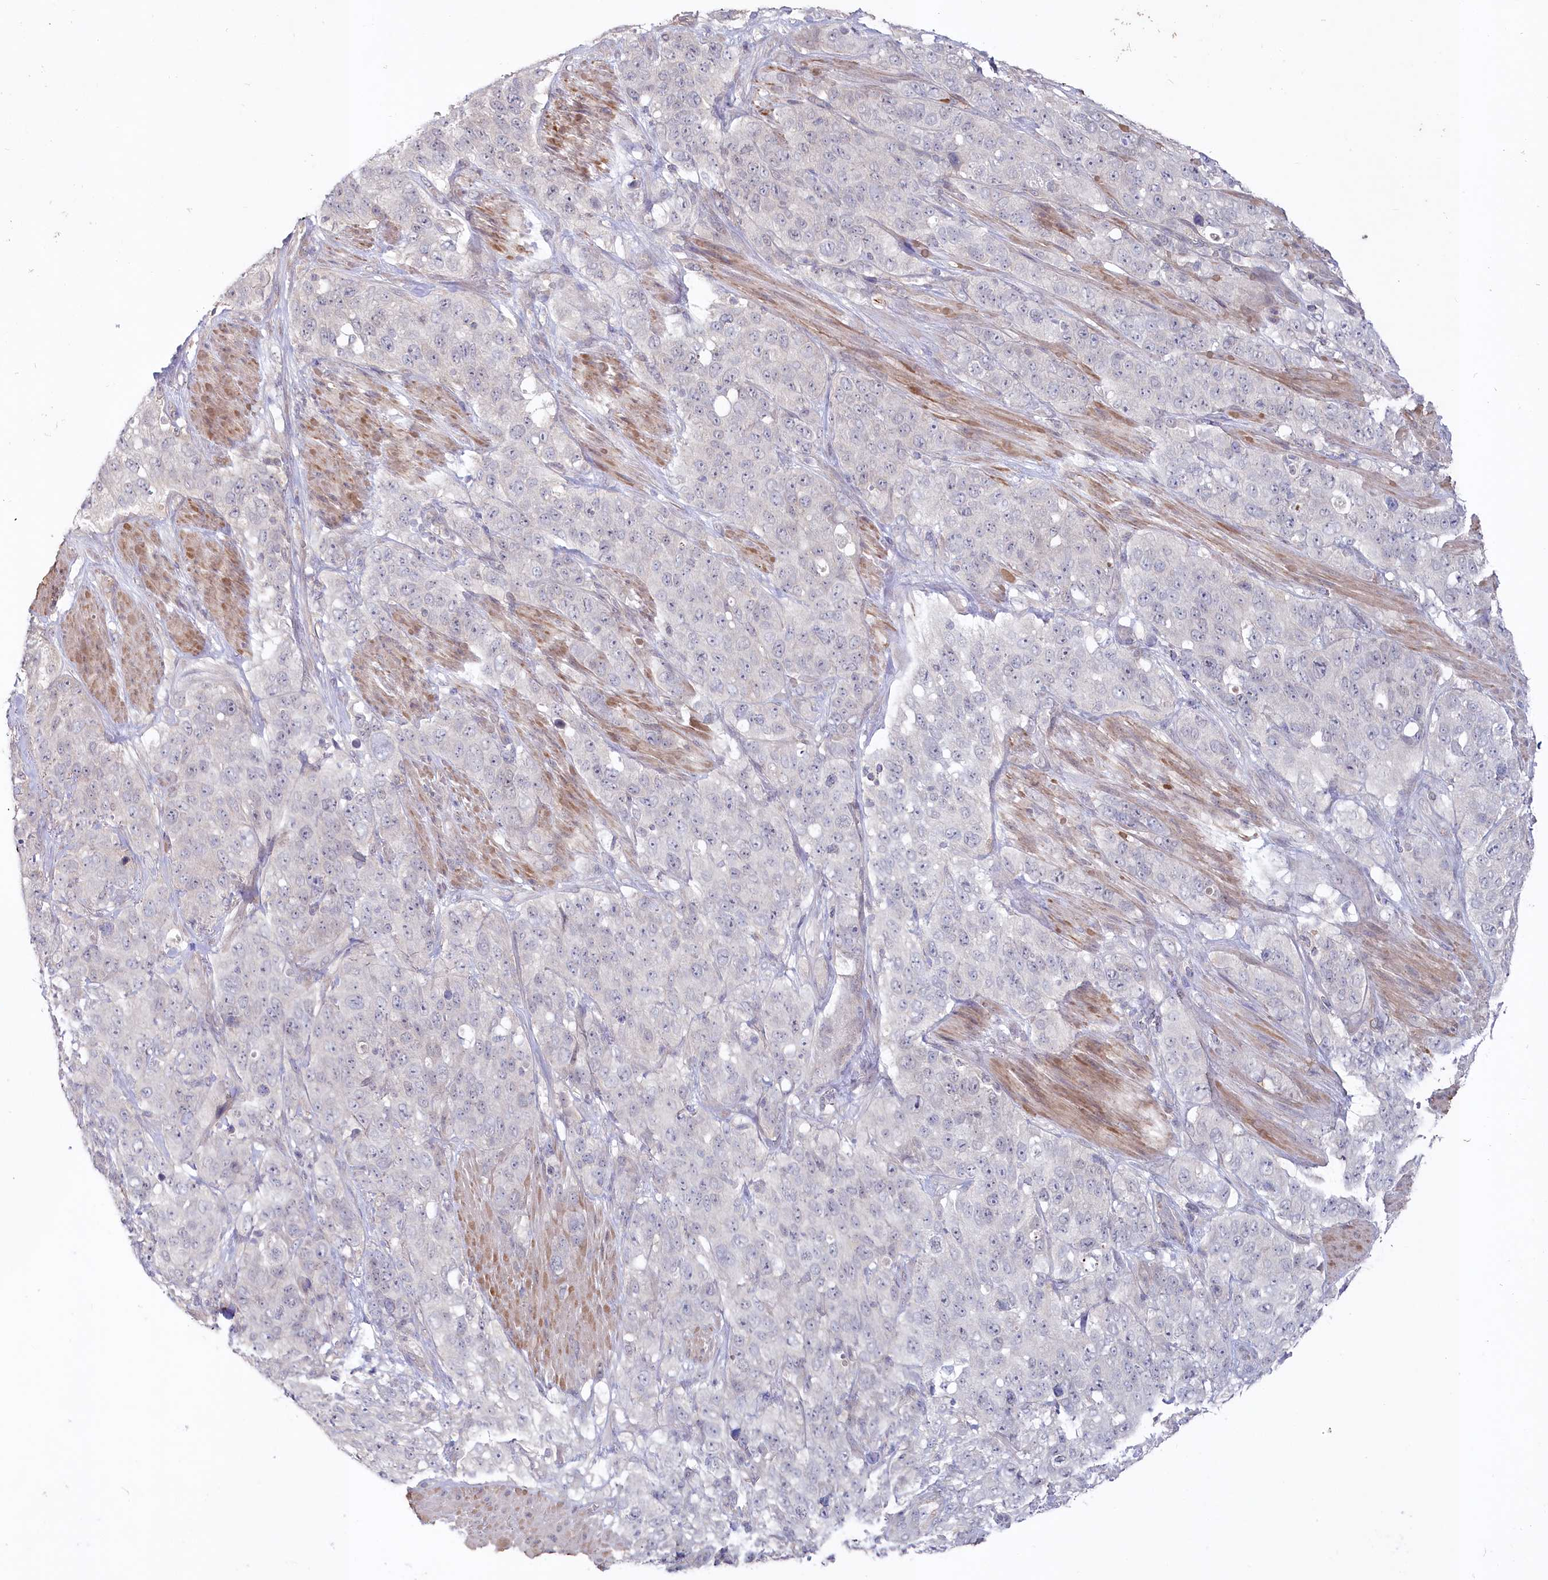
{"staining": {"intensity": "negative", "quantity": "none", "location": "none"}, "tissue": "stomach cancer", "cell_type": "Tumor cells", "image_type": "cancer", "snomed": [{"axis": "morphology", "description": "Adenocarcinoma, NOS"}, {"axis": "topography", "description": "Stomach"}], "caption": "High power microscopy micrograph of an immunohistochemistry (IHC) photomicrograph of stomach cancer, revealing no significant positivity in tumor cells.", "gene": "AAMDC", "patient": {"sex": "male", "age": 48}}